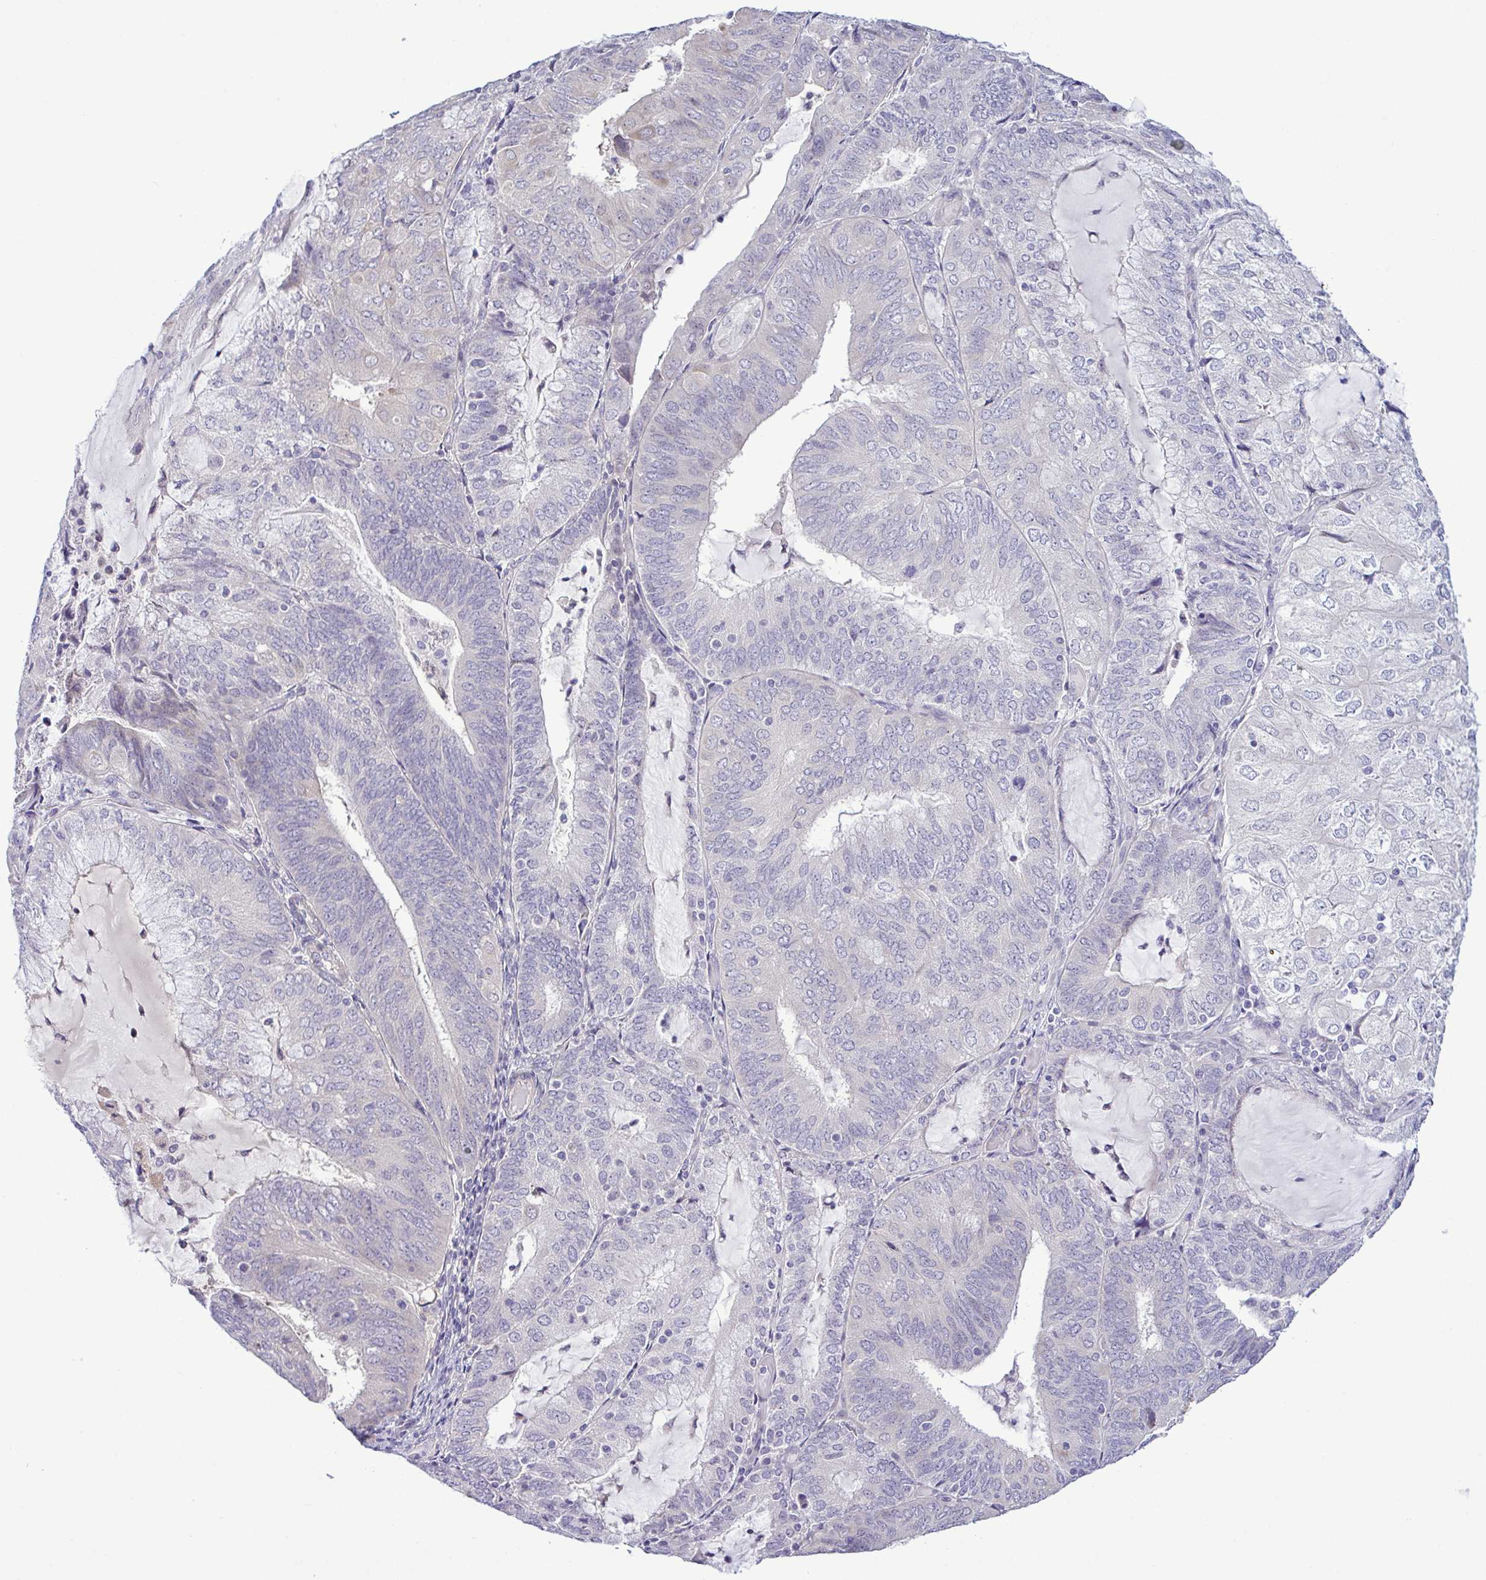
{"staining": {"intensity": "negative", "quantity": "none", "location": "none"}, "tissue": "endometrial cancer", "cell_type": "Tumor cells", "image_type": "cancer", "snomed": [{"axis": "morphology", "description": "Adenocarcinoma, NOS"}, {"axis": "topography", "description": "Endometrium"}], "caption": "Tumor cells are negative for brown protein staining in adenocarcinoma (endometrial). The staining was performed using DAB to visualize the protein expression in brown, while the nuclei were stained in blue with hematoxylin (Magnification: 20x).", "gene": "SYNPO2L", "patient": {"sex": "female", "age": 81}}